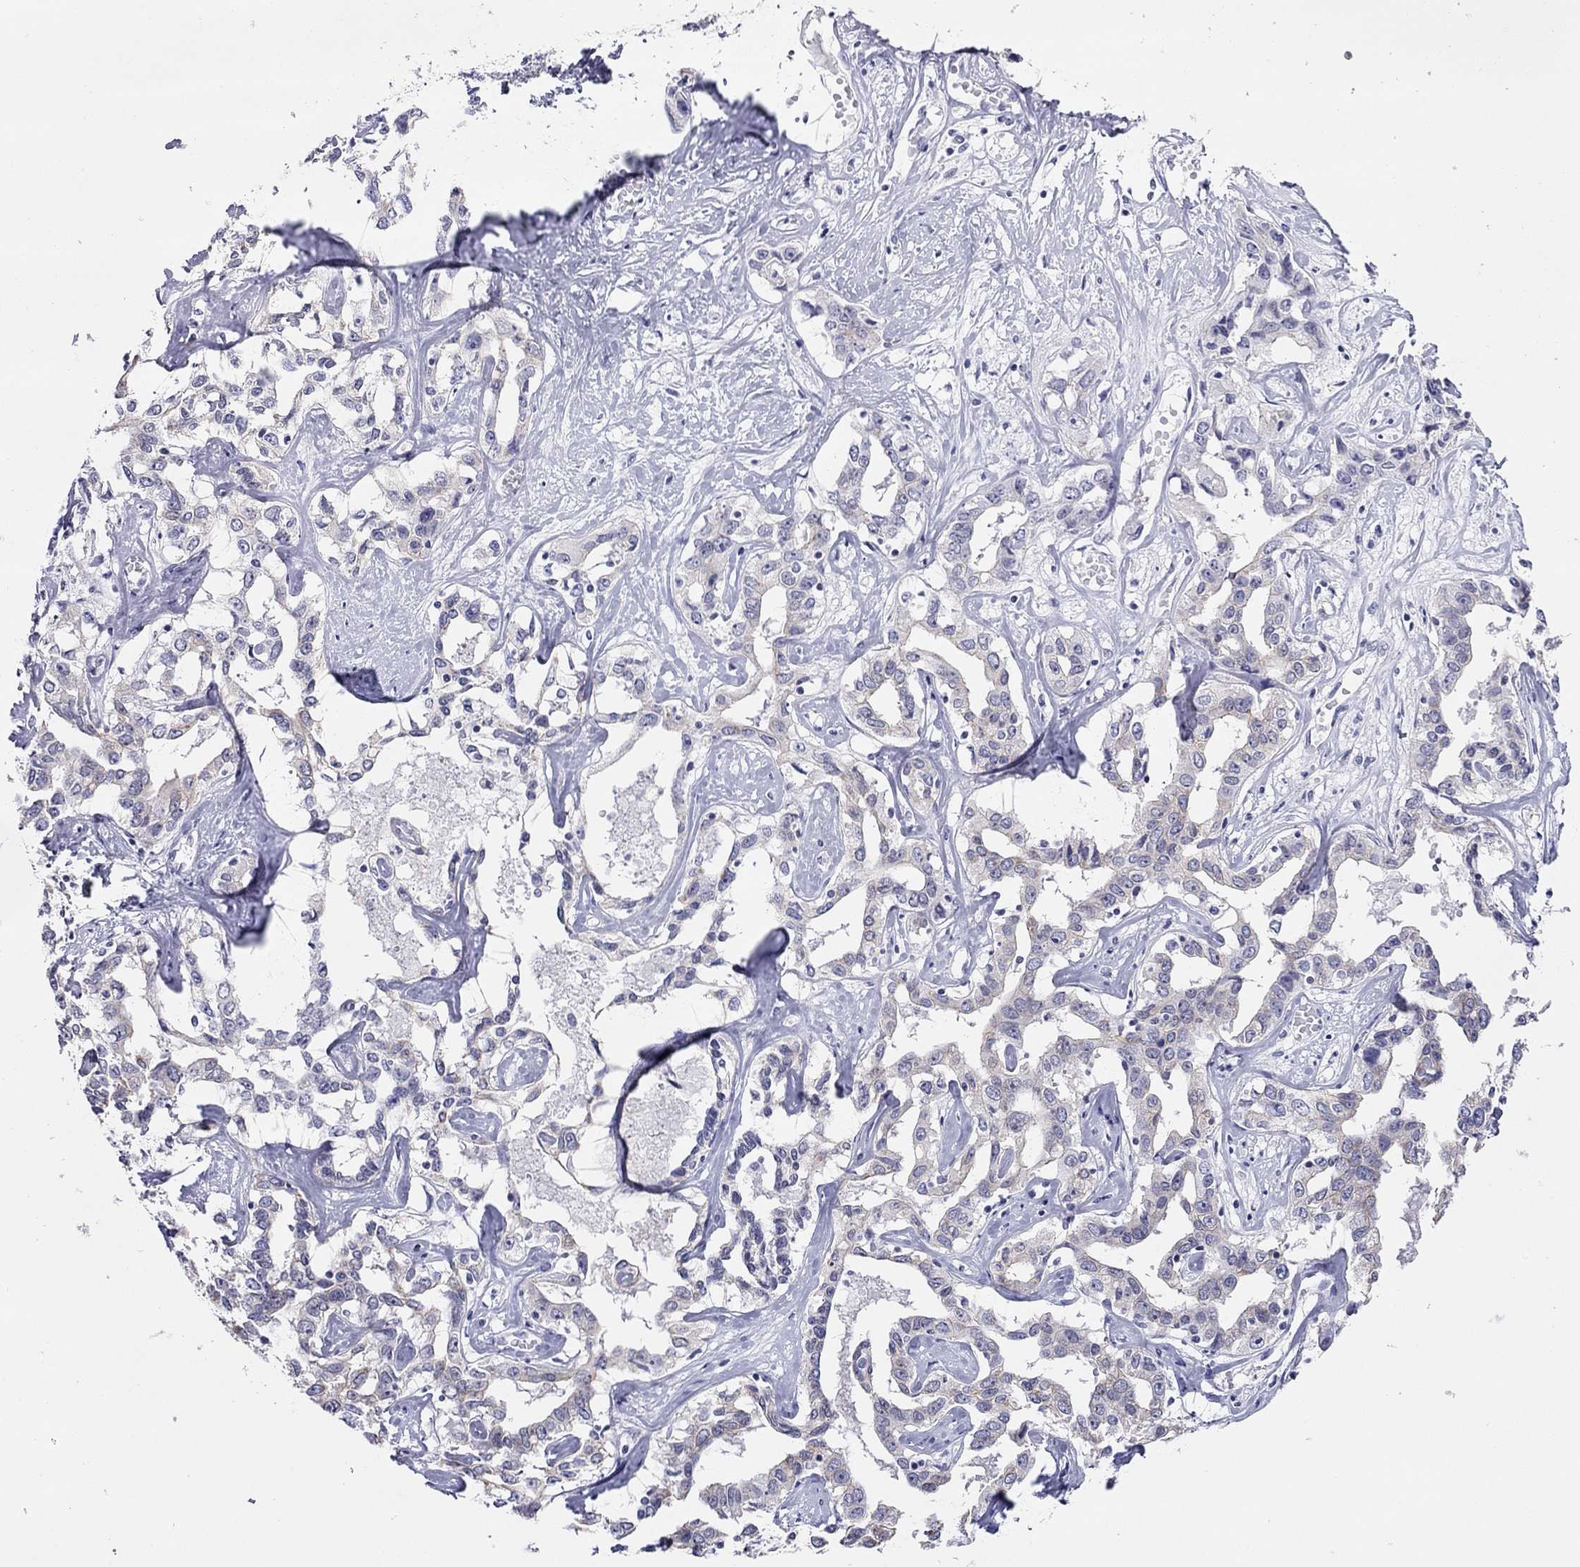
{"staining": {"intensity": "negative", "quantity": "none", "location": "none"}, "tissue": "liver cancer", "cell_type": "Tumor cells", "image_type": "cancer", "snomed": [{"axis": "morphology", "description": "Cholangiocarcinoma"}, {"axis": "topography", "description": "Liver"}], "caption": "Liver cancer (cholangiocarcinoma) was stained to show a protein in brown. There is no significant staining in tumor cells. (DAB (3,3'-diaminobenzidine) IHC with hematoxylin counter stain).", "gene": "MYMX", "patient": {"sex": "male", "age": 59}}